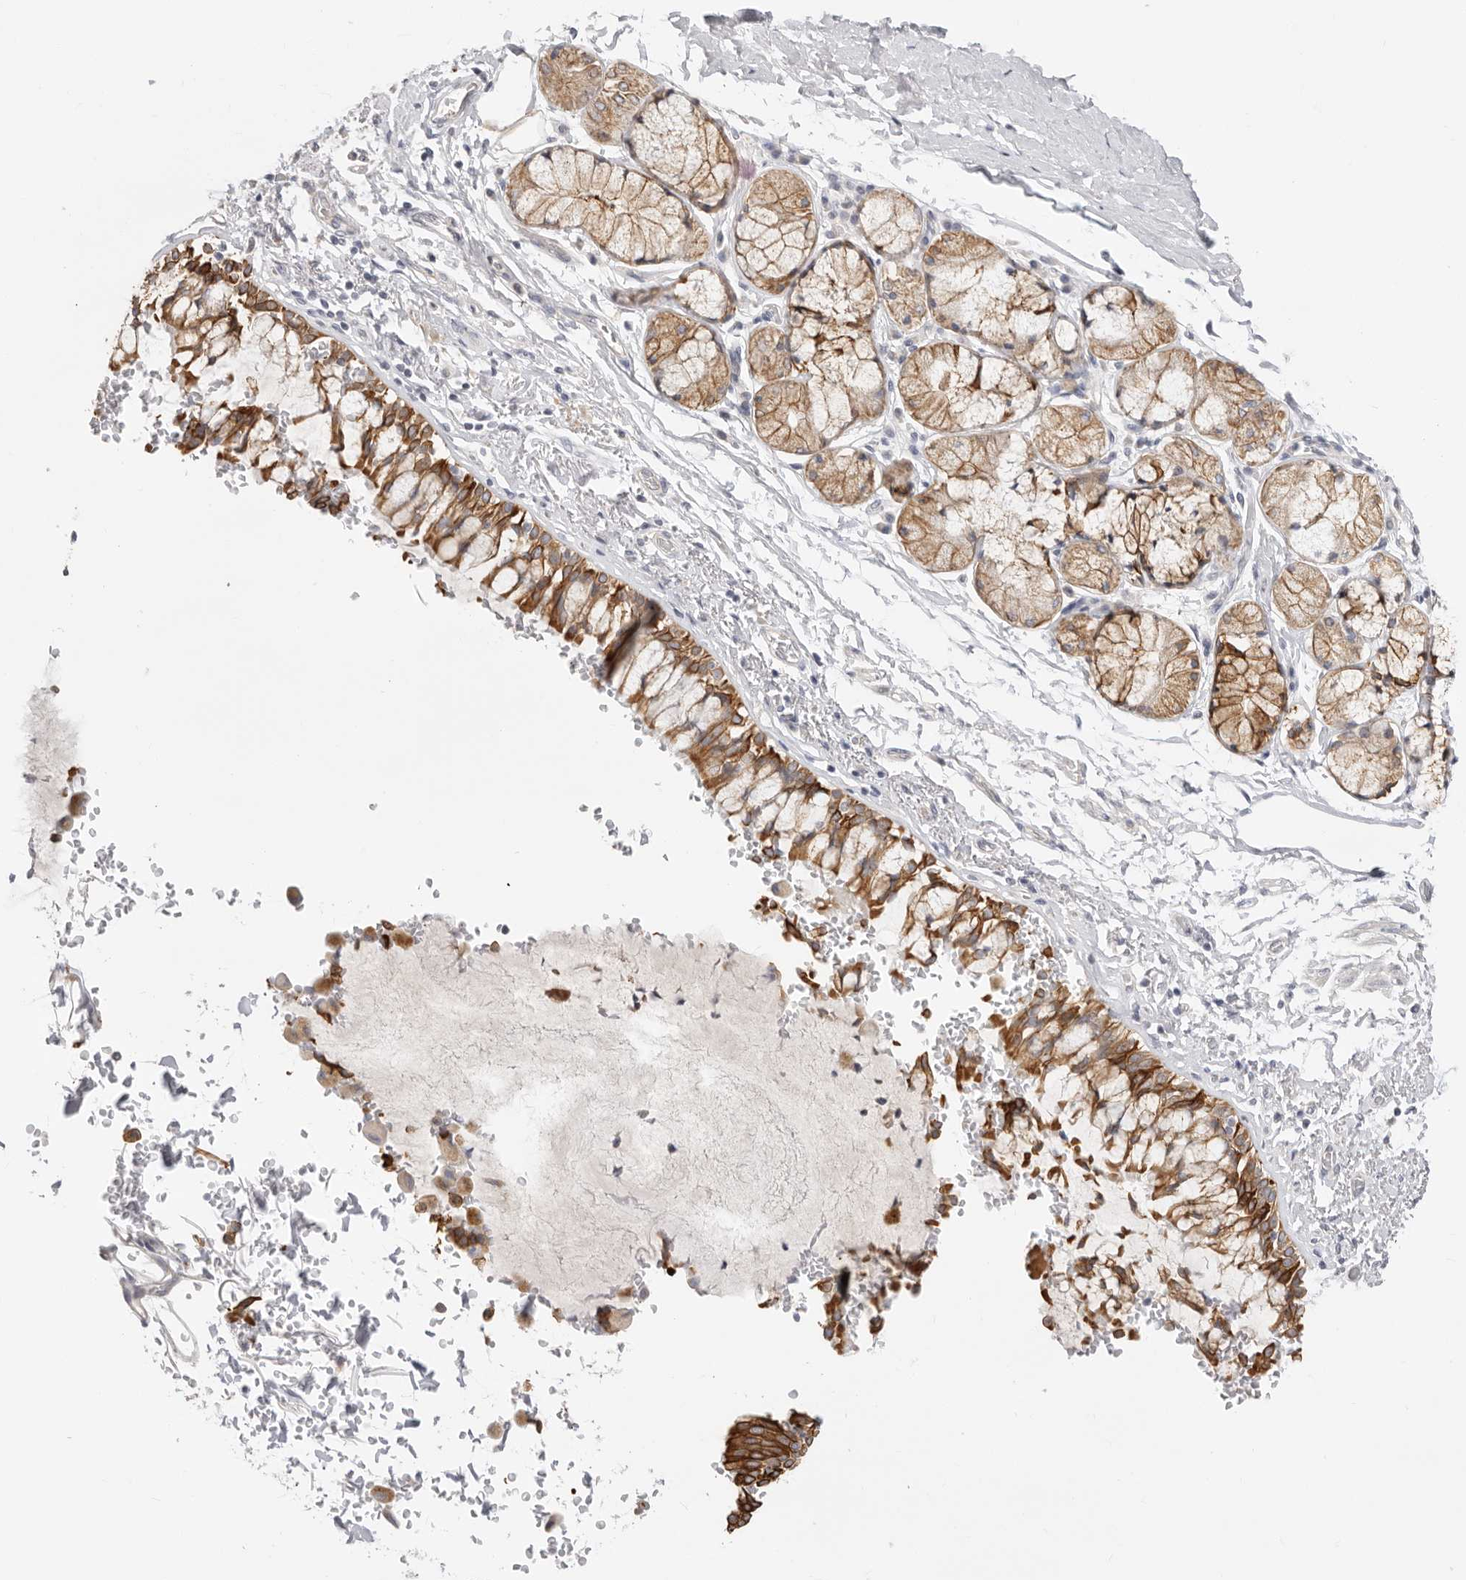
{"staining": {"intensity": "strong", "quantity": ">75%", "location": "cytoplasmic/membranous"}, "tissue": "bronchus", "cell_type": "Respiratory epithelial cells", "image_type": "normal", "snomed": [{"axis": "morphology", "description": "Normal tissue, NOS"}, {"axis": "morphology", "description": "Inflammation, NOS"}, {"axis": "topography", "description": "Cartilage tissue"}, {"axis": "topography", "description": "Bronchus"}, {"axis": "topography", "description": "Lung"}], "caption": "A high-resolution micrograph shows immunohistochemistry (IHC) staining of unremarkable bronchus, which demonstrates strong cytoplasmic/membranous positivity in approximately >75% of respiratory epithelial cells.", "gene": "USH1C", "patient": {"sex": "female", "age": 64}}